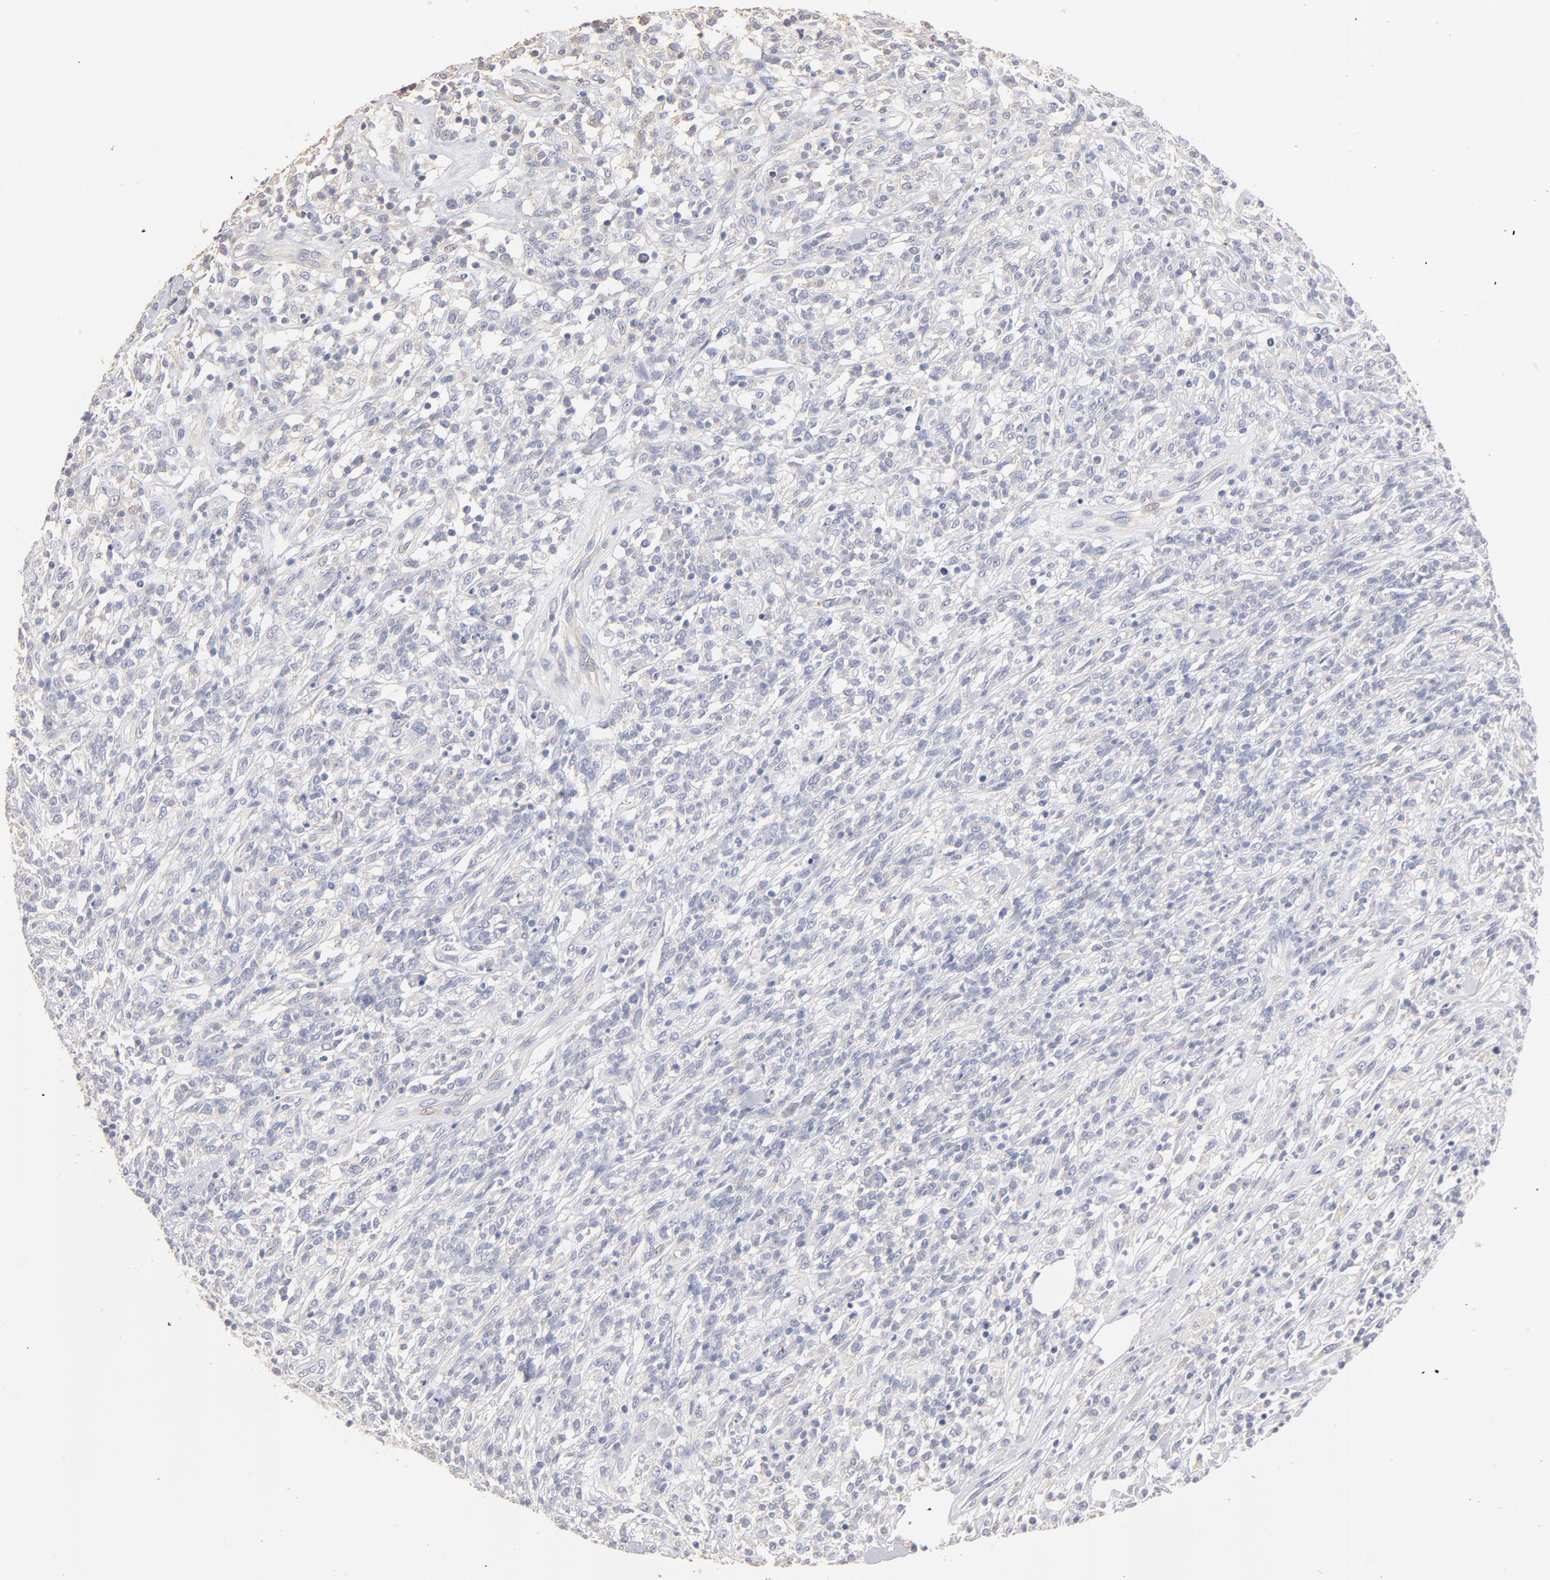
{"staining": {"intensity": "negative", "quantity": "none", "location": "none"}, "tissue": "lymphoma", "cell_type": "Tumor cells", "image_type": "cancer", "snomed": [{"axis": "morphology", "description": "Malignant lymphoma, non-Hodgkin's type, High grade"}, {"axis": "topography", "description": "Small intestine"}, {"axis": "topography", "description": "Colon"}], "caption": "Lymphoma stained for a protein using IHC displays no staining tumor cells.", "gene": "ITGA8", "patient": {"sex": "male", "age": 8}}